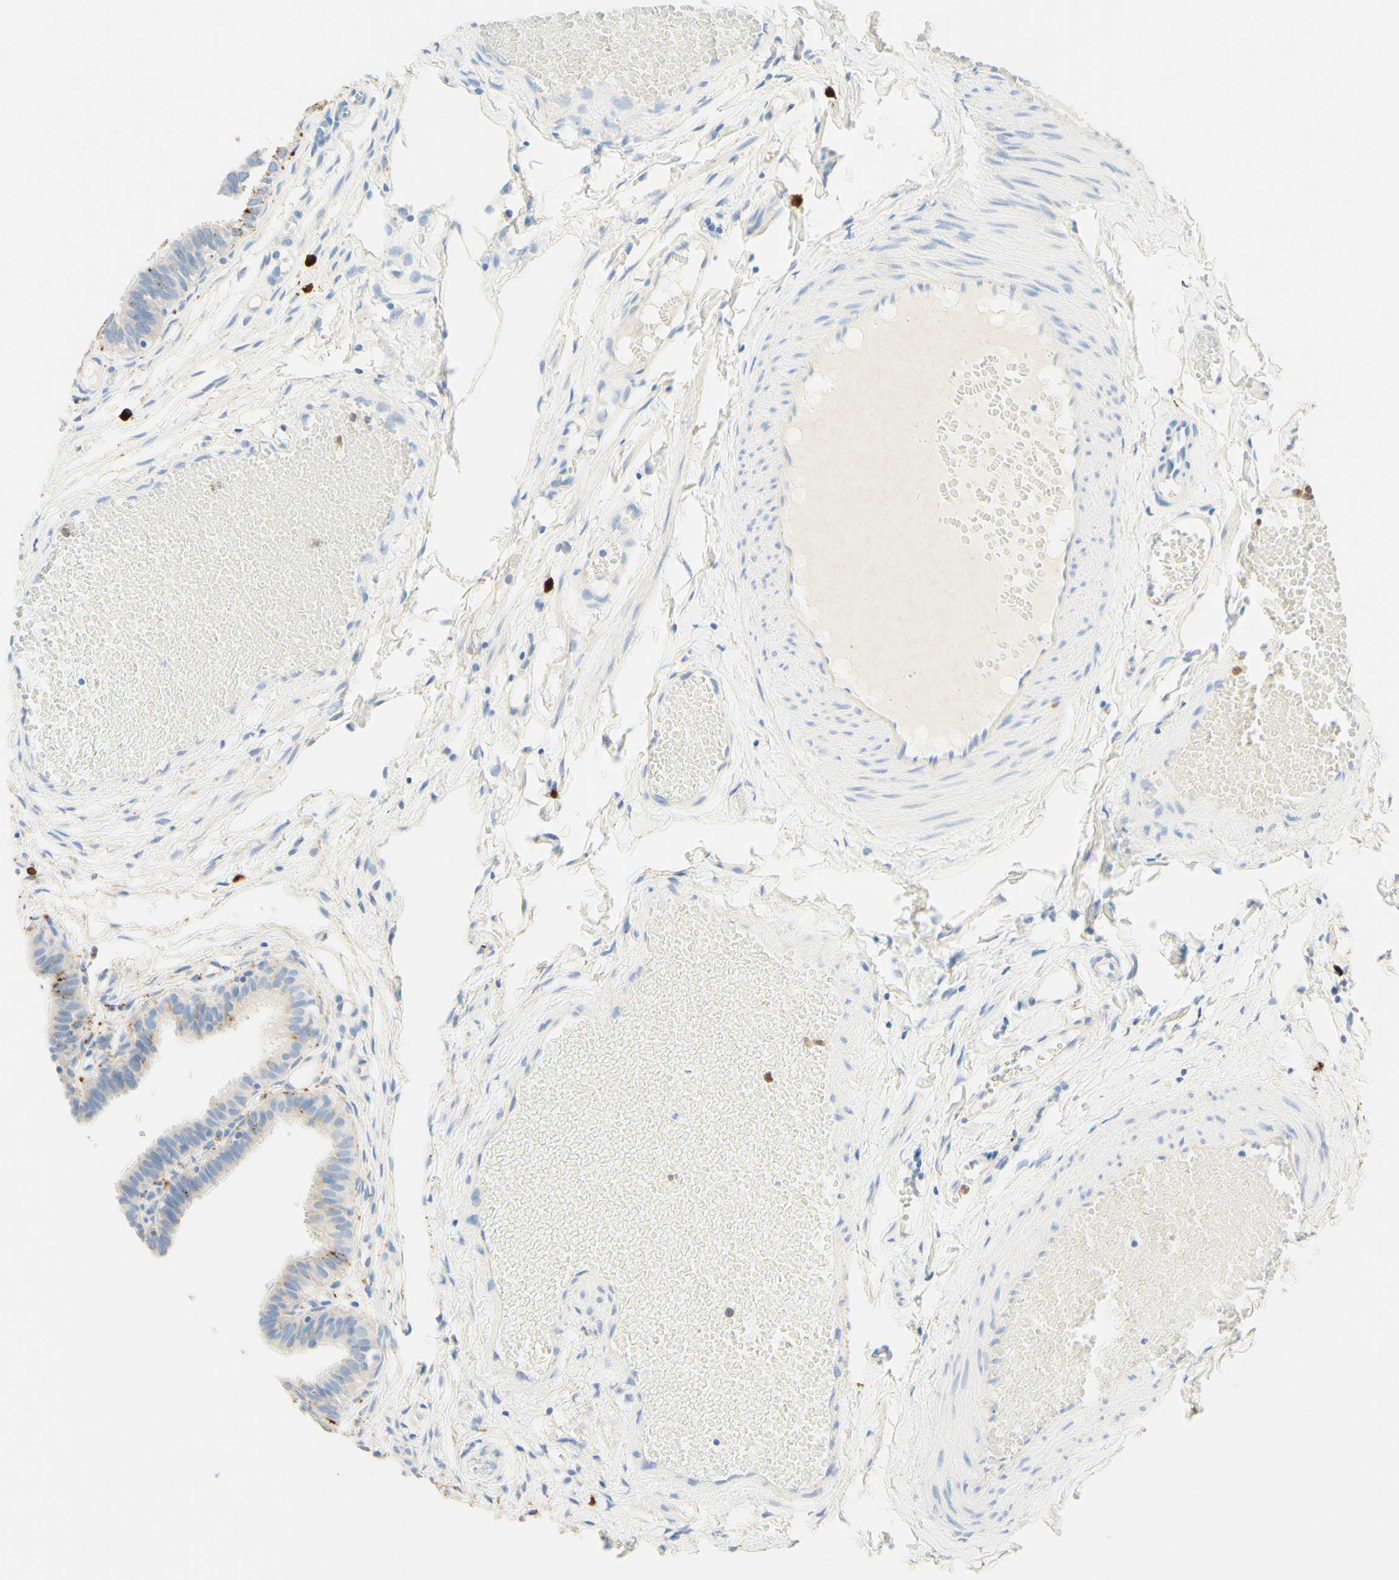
{"staining": {"intensity": "negative", "quantity": "none", "location": "none"}, "tissue": "fallopian tube", "cell_type": "Glandular cells", "image_type": "normal", "snomed": [{"axis": "morphology", "description": "Normal tissue, NOS"}, {"axis": "topography", "description": "Fallopian tube"}, {"axis": "topography", "description": "Placenta"}], "caption": "The photomicrograph shows no staining of glandular cells in normal fallopian tube. (DAB immunohistochemistry with hematoxylin counter stain).", "gene": "CD63", "patient": {"sex": "female", "age": 34}}